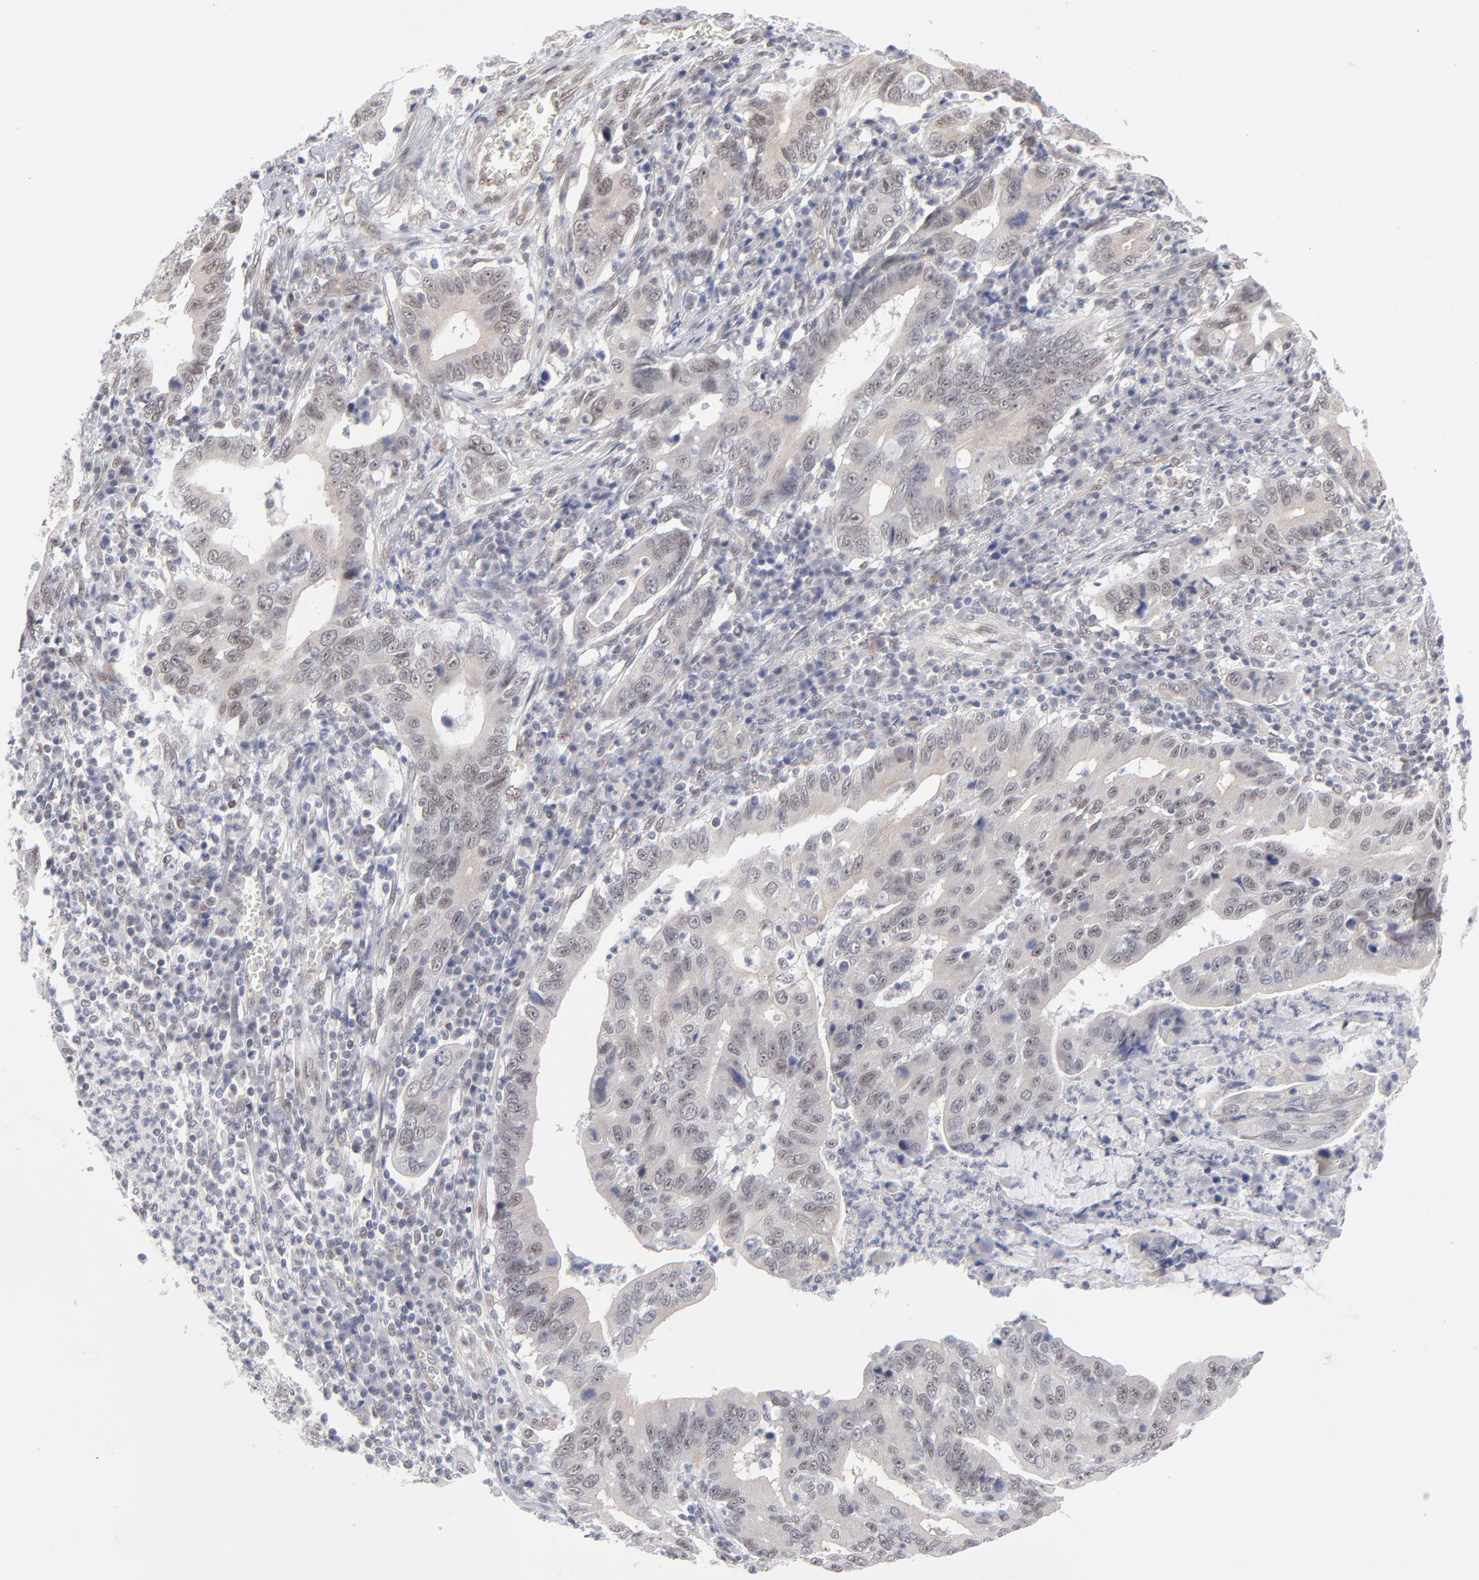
{"staining": {"intensity": "weak", "quantity": "25%-75%", "location": "nuclear"}, "tissue": "stomach cancer", "cell_type": "Tumor cells", "image_type": "cancer", "snomed": [{"axis": "morphology", "description": "Adenocarcinoma, NOS"}, {"axis": "topography", "description": "Stomach, upper"}], "caption": "Brown immunohistochemical staining in stomach cancer (adenocarcinoma) displays weak nuclear positivity in about 25%-75% of tumor cells.", "gene": "NBN", "patient": {"sex": "male", "age": 63}}